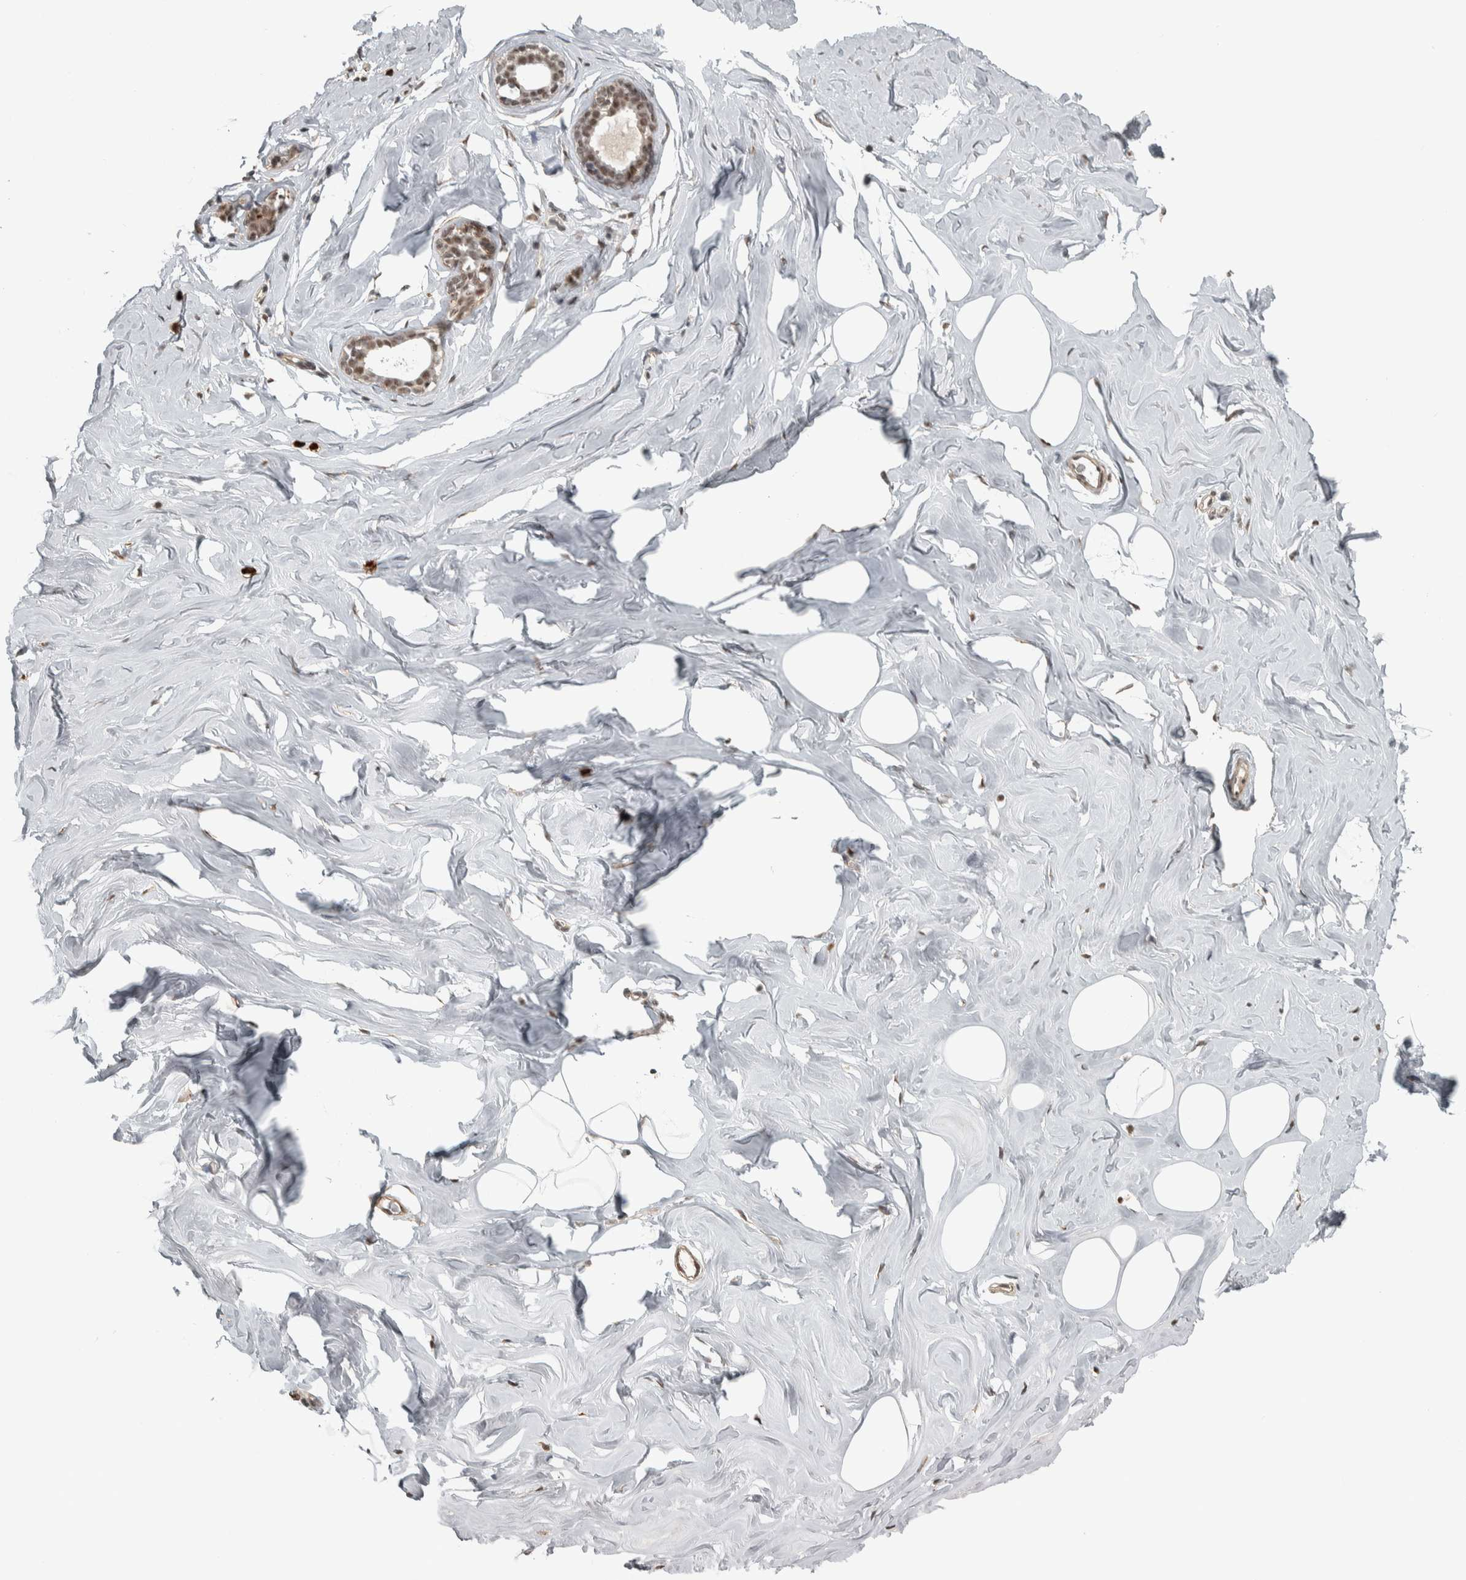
{"staining": {"intensity": "negative", "quantity": "none", "location": "none"}, "tissue": "adipose tissue", "cell_type": "Adipocytes", "image_type": "normal", "snomed": [{"axis": "morphology", "description": "Normal tissue, NOS"}, {"axis": "morphology", "description": "Fibrosis, NOS"}, {"axis": "topography", "description": "Breast"}, {"axis": "topography", "description": "Adipose tissue"}], "caption": "The photomicrograph exhibits no significant positivity in adipocytes of adipose tissue.", "gene": "DDX42", "patient": {"sex": "female", "age": 39}}